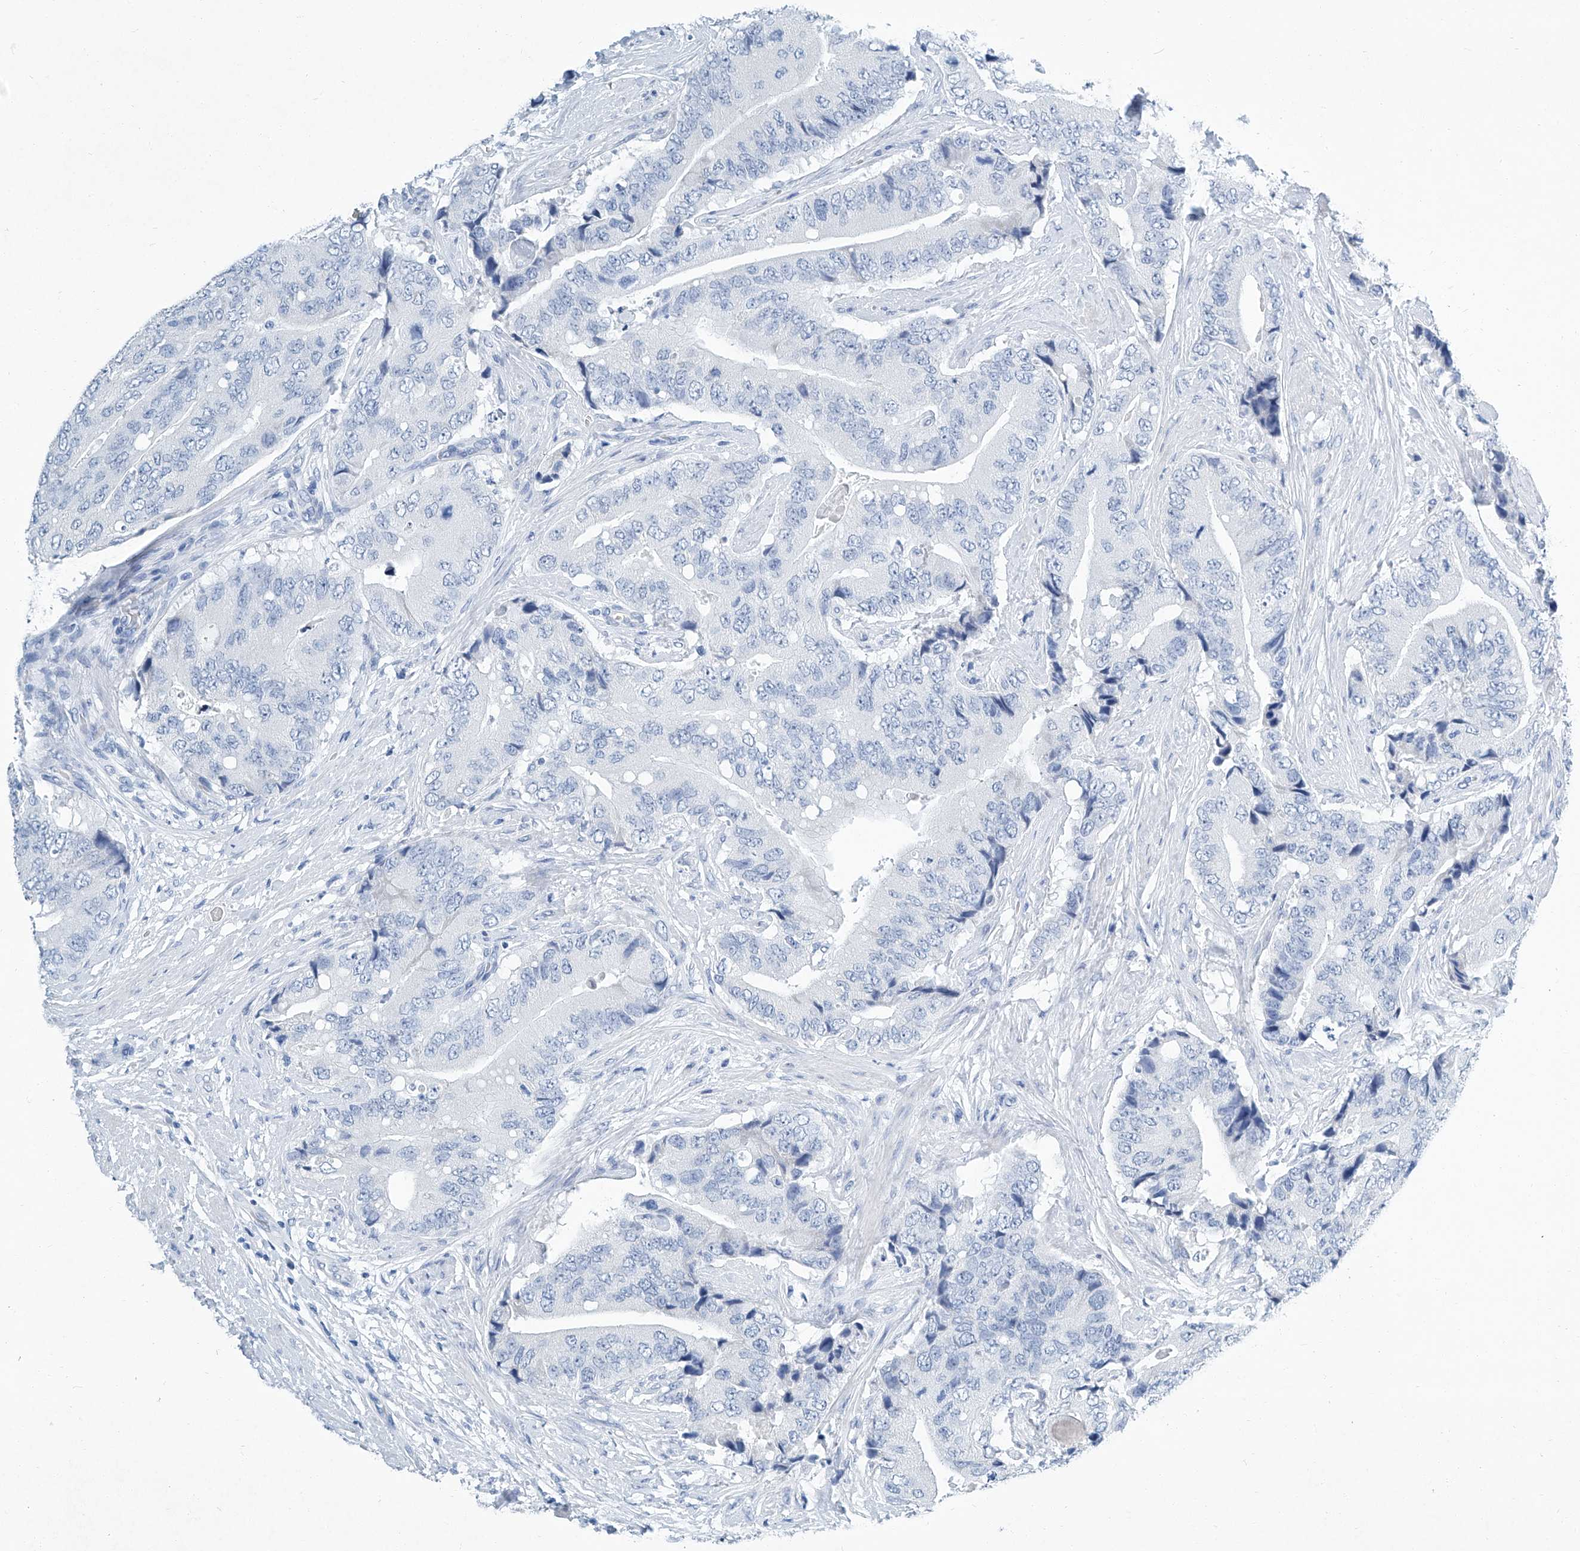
{"staining": {"intensity": "negative", "quantity": "none", "location": "none"}, "tissue": "prostate cancer", "cell_type": "Tumor cells", "image_type": "cancer", "snomed": [{"axis": "morphology", "description": "Adenocarcinoma, High grade"}, {"axis": "topography", "description": "Prostate"}], "caption": "Immunohistochemistry of prostate high-grade adenocarcinoma exhibits no positivity in tumor cells. (Stains: DAB immunohistochemistry (IHC) with hematoxylin counter stain, Microscopy: brightfield microscopy at high magnification).", "gene": "CYP2A7", "patient": {"sex": "male", "age": 70}}